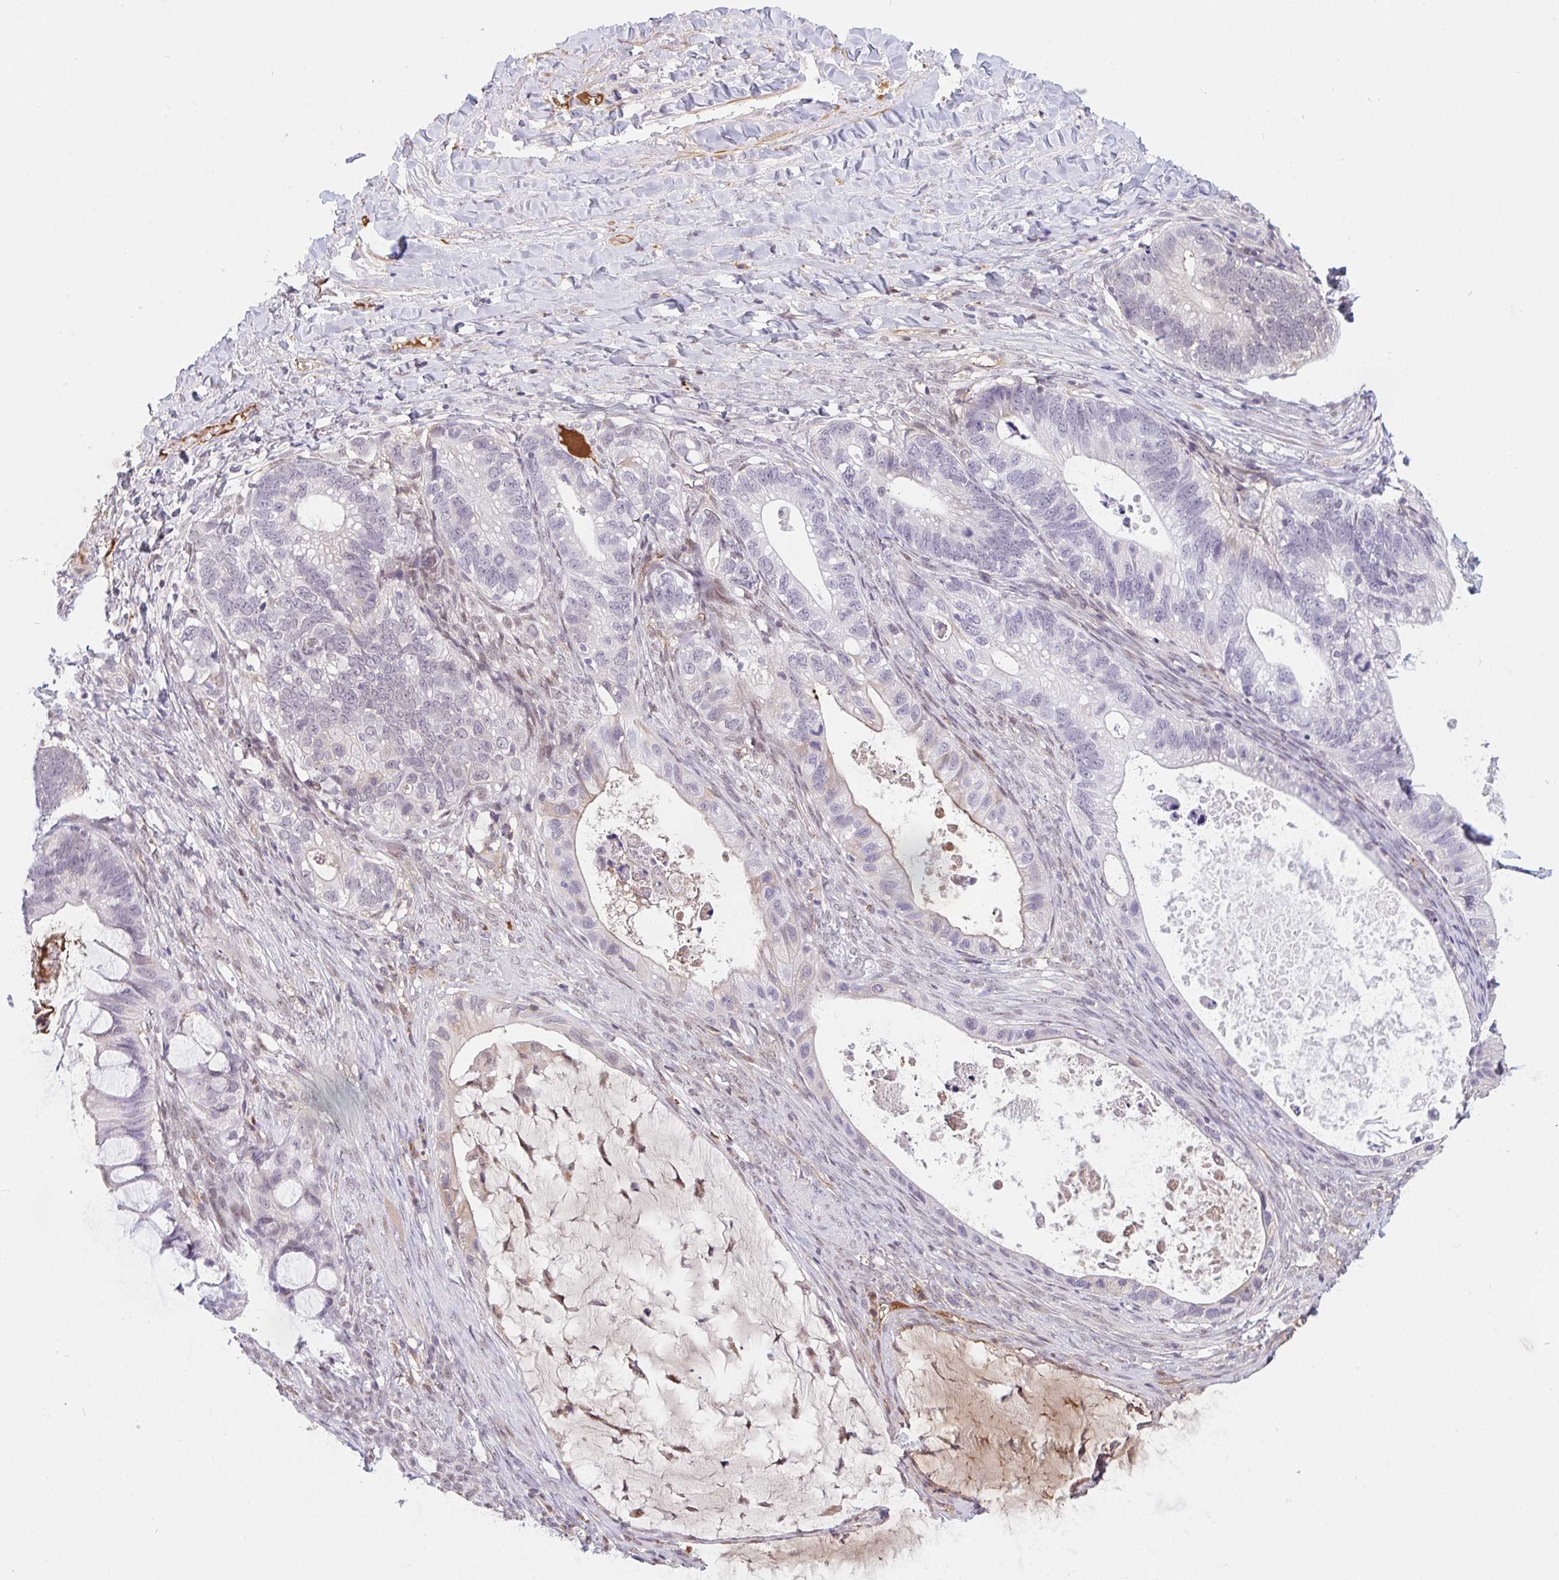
{"staining": {"intensity": "negative", "quantity": "none", "location": "none"}, "tissue": "ovarian cancer", "cell_type": "Tumor cells", "image_type": "cancer", "snomed": [{"axis": "morphology", "description": "Cystadenocarcinoma, mucinous, NOS"}, {"axis": "topography", "description": "Ovary"}], "caption": "The micrograph exhibits no significant staining in tumor cells of mucinous cystadenocarcinoma (ovarian). (DAB immunohistochemistry, high magnification).", "gene": "DSCAML1", "patient": {"sex": "female", "age": 61}}